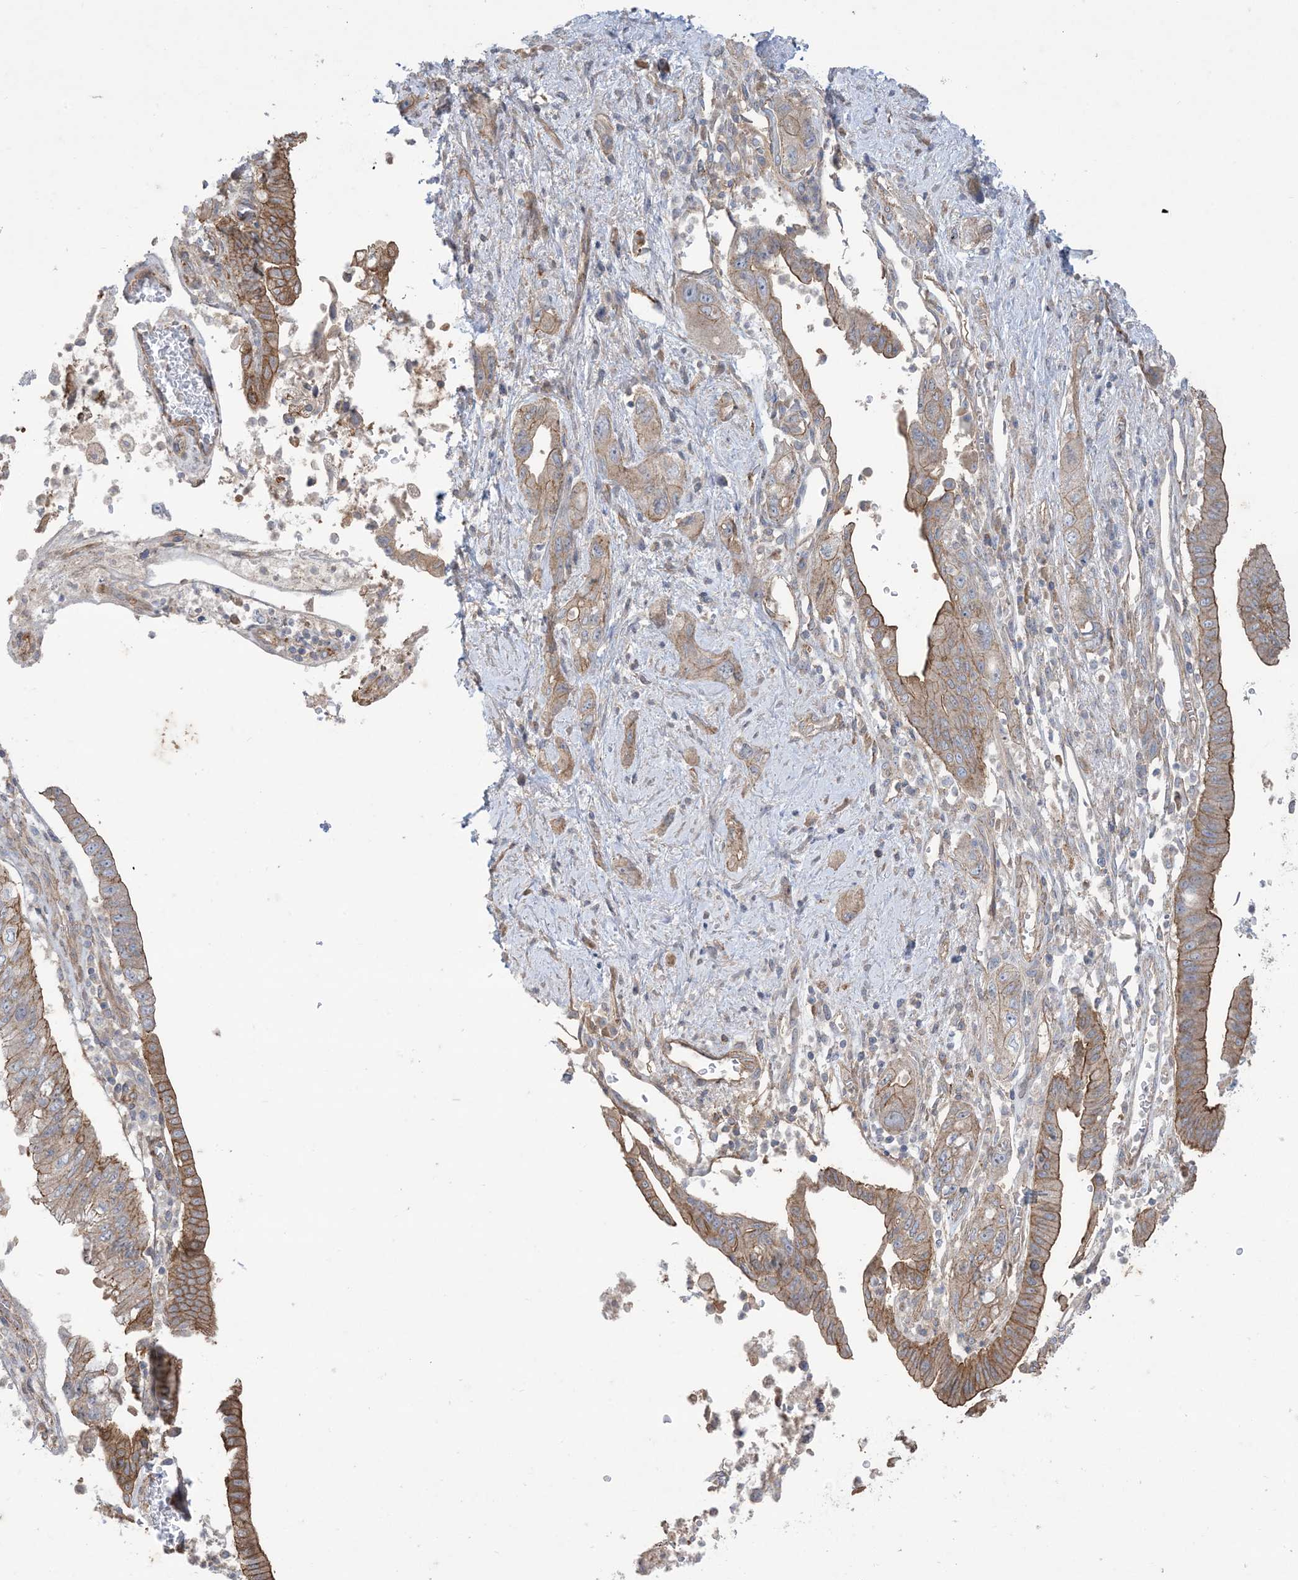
{"staining": {"intensity": "moderate", "quantity": ">75%", "location": "cytoplasmic/membranous"}, "tissue": "pancreatic cancer", "cell_type": "Tumor cells", "image_type": "cancer", "snomed": [{"axis": "morphology", "description": "Adenocarcinoma, NOS"}, {"axis": "topography", "description": "Pancreas"}], "caption": "High-power microscopy captured an immunohistochemistry (IHC) histopathology image of pancreatic adenocarcinoma, revealing moderate cytoplasmic/membranous expression in approximately >75% of tumor cells. (Brightfield microscopy of DAB IHC at high magnification).", "gene": "CCNY", "patient": {"sex": "female", "age": 73}}